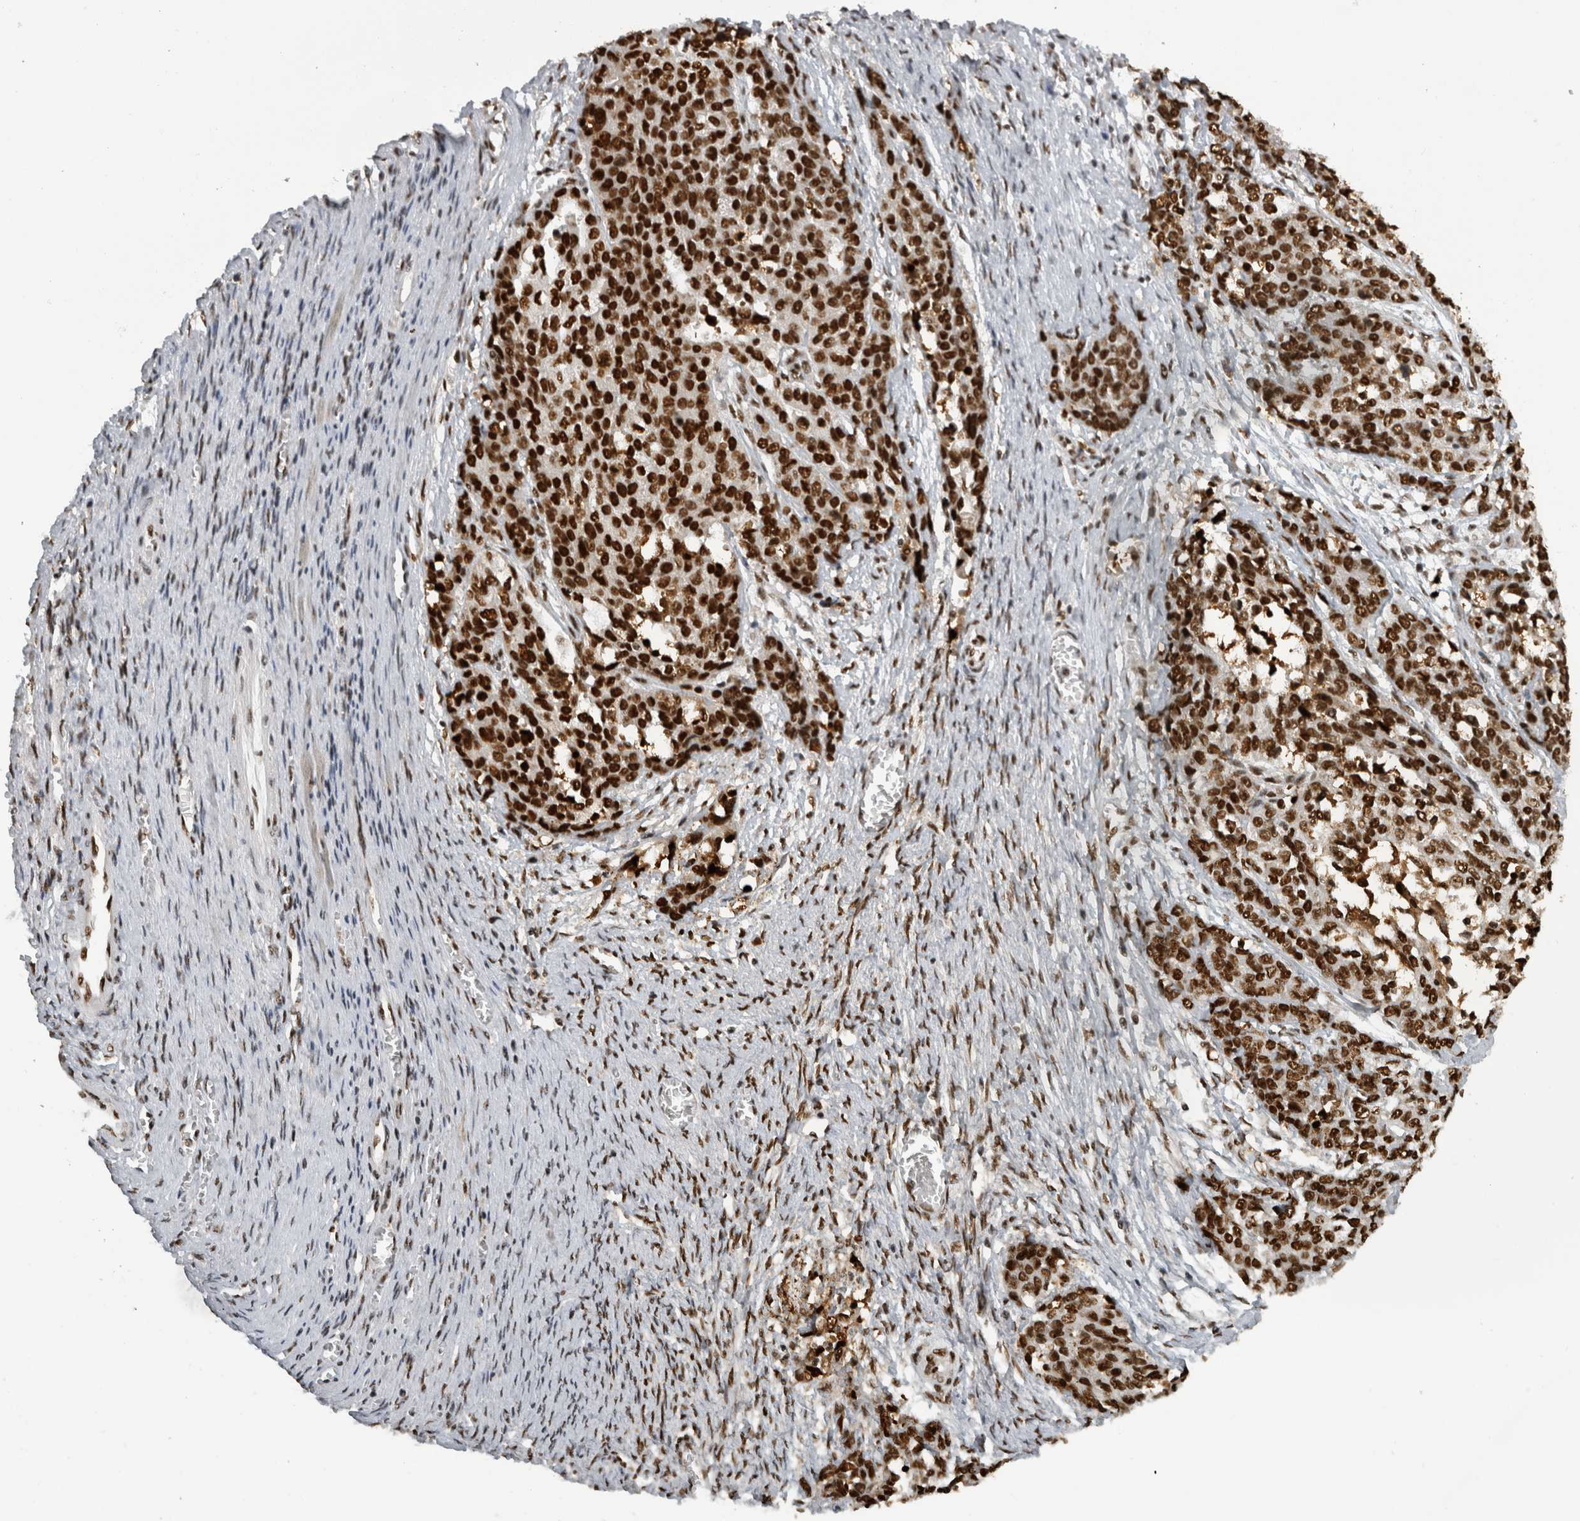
{"staining": {"intensity": "strong", "quantity": ">75%", "location": "nuclear"}, "tissue": "ovarian cancer", "cell_type": "Tumor cells", "image_type": "cancer", "snomed": [{"axis": "morphology", "description": "Cystadenocarcinoma, serous, NOS"}, {"axis": "topography", "description": "Ovary"}], "caption": "The immunohistochemical stain shows strong nuclear positivity in tumor cells of ovarian cancer tissue.", "gene": "ZSCAN2", "patient": {"sex": "female", "age": 44}}